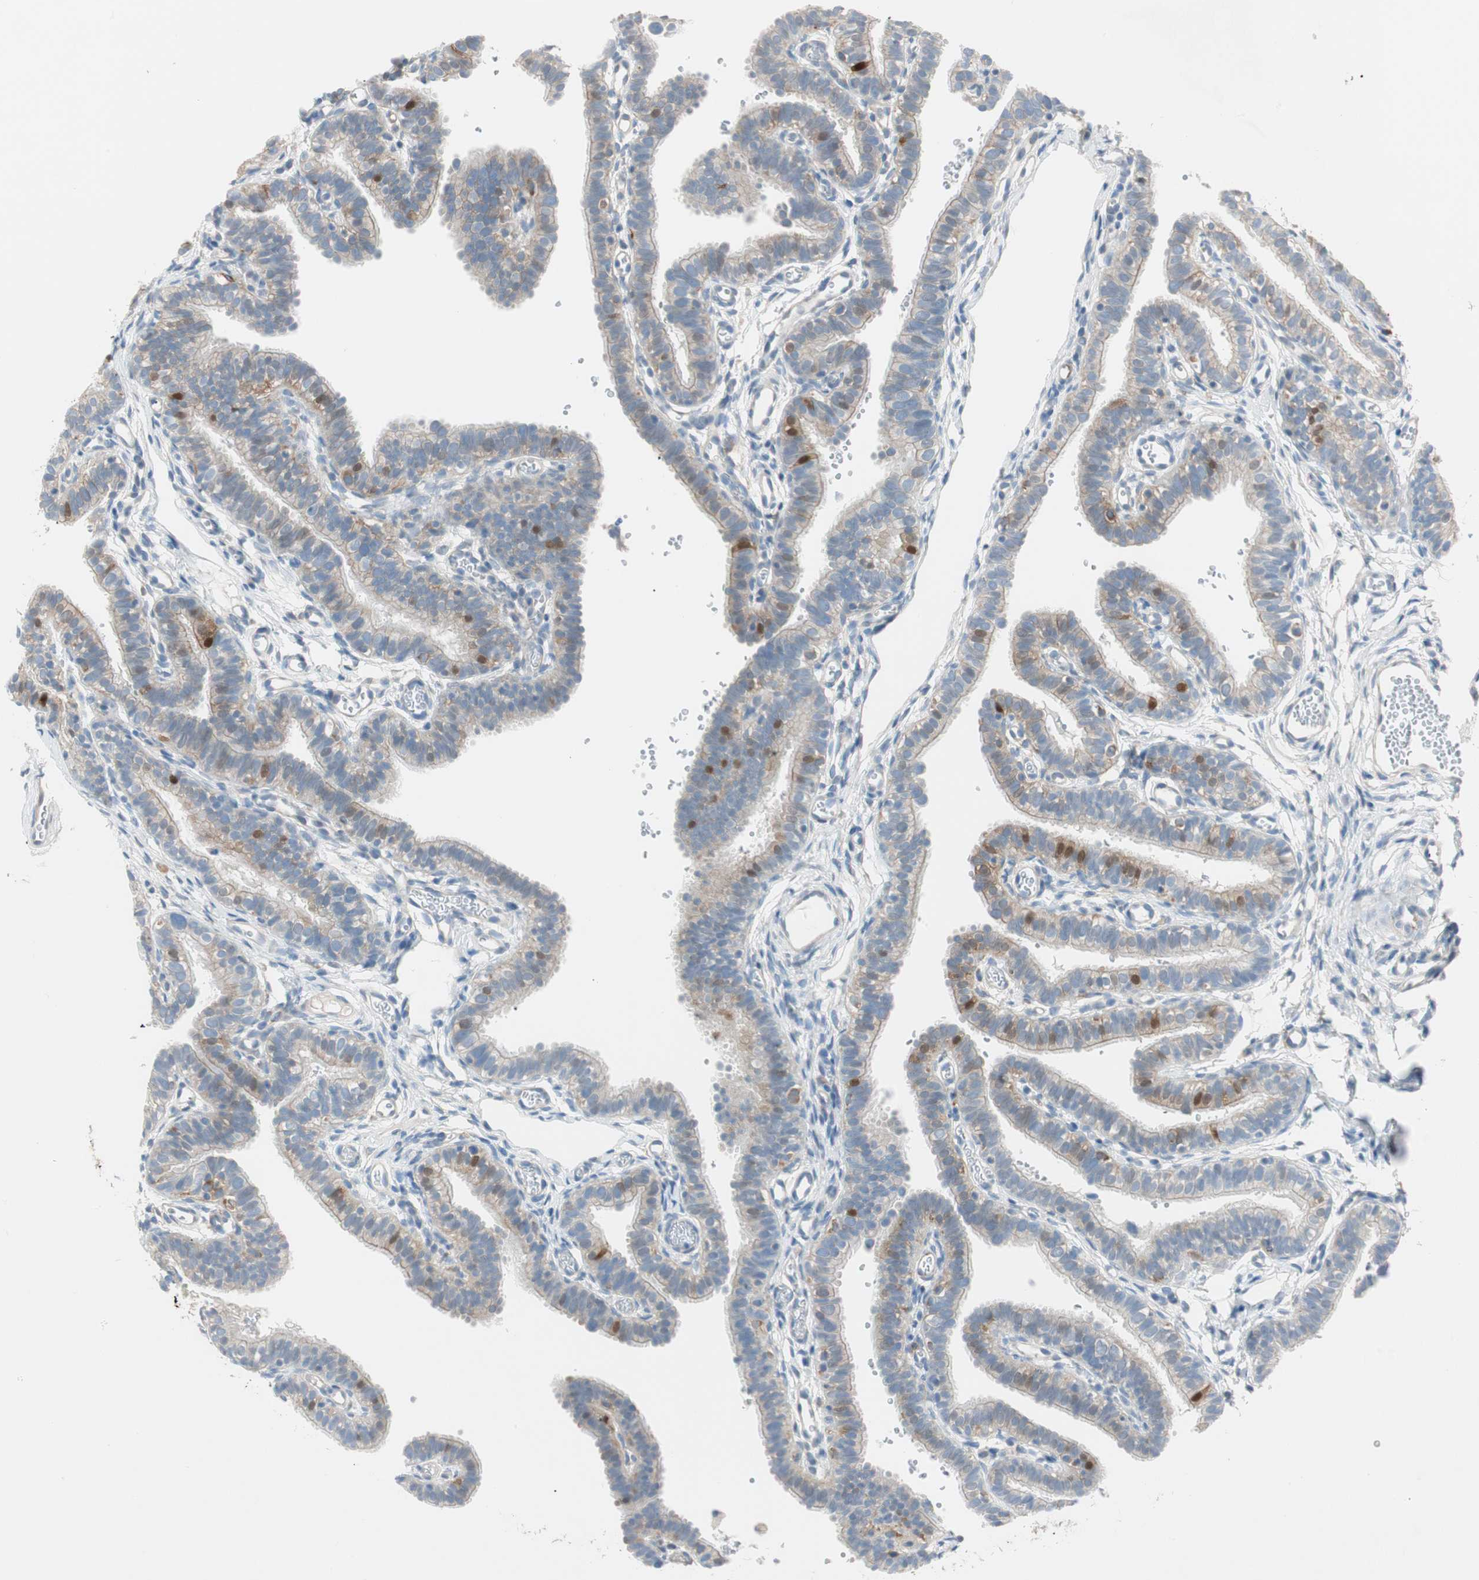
{"staining": {"intensity": "moderate", "quantity": "<25%", "location": "cytoplasmic/membranous,nuclear"}, "tissue": "fallopian tube", "cell_type": "Glandular cells", "image_type": "normal", "snomed": [{"axis": "morphology", "description": "Normal tissue, NOS"}, {"axis": "topography", "description": "Fallopian tube"}, {"axis": "topography", "description": "Placenta"}], "caption": "Fallopian tube stained for a protein exhibits moderate cytoplasmic/membranous,nuclear positivity in glandular cells.", "gene": "CDK3", "patient": {"sex": "female", "age": 34}}